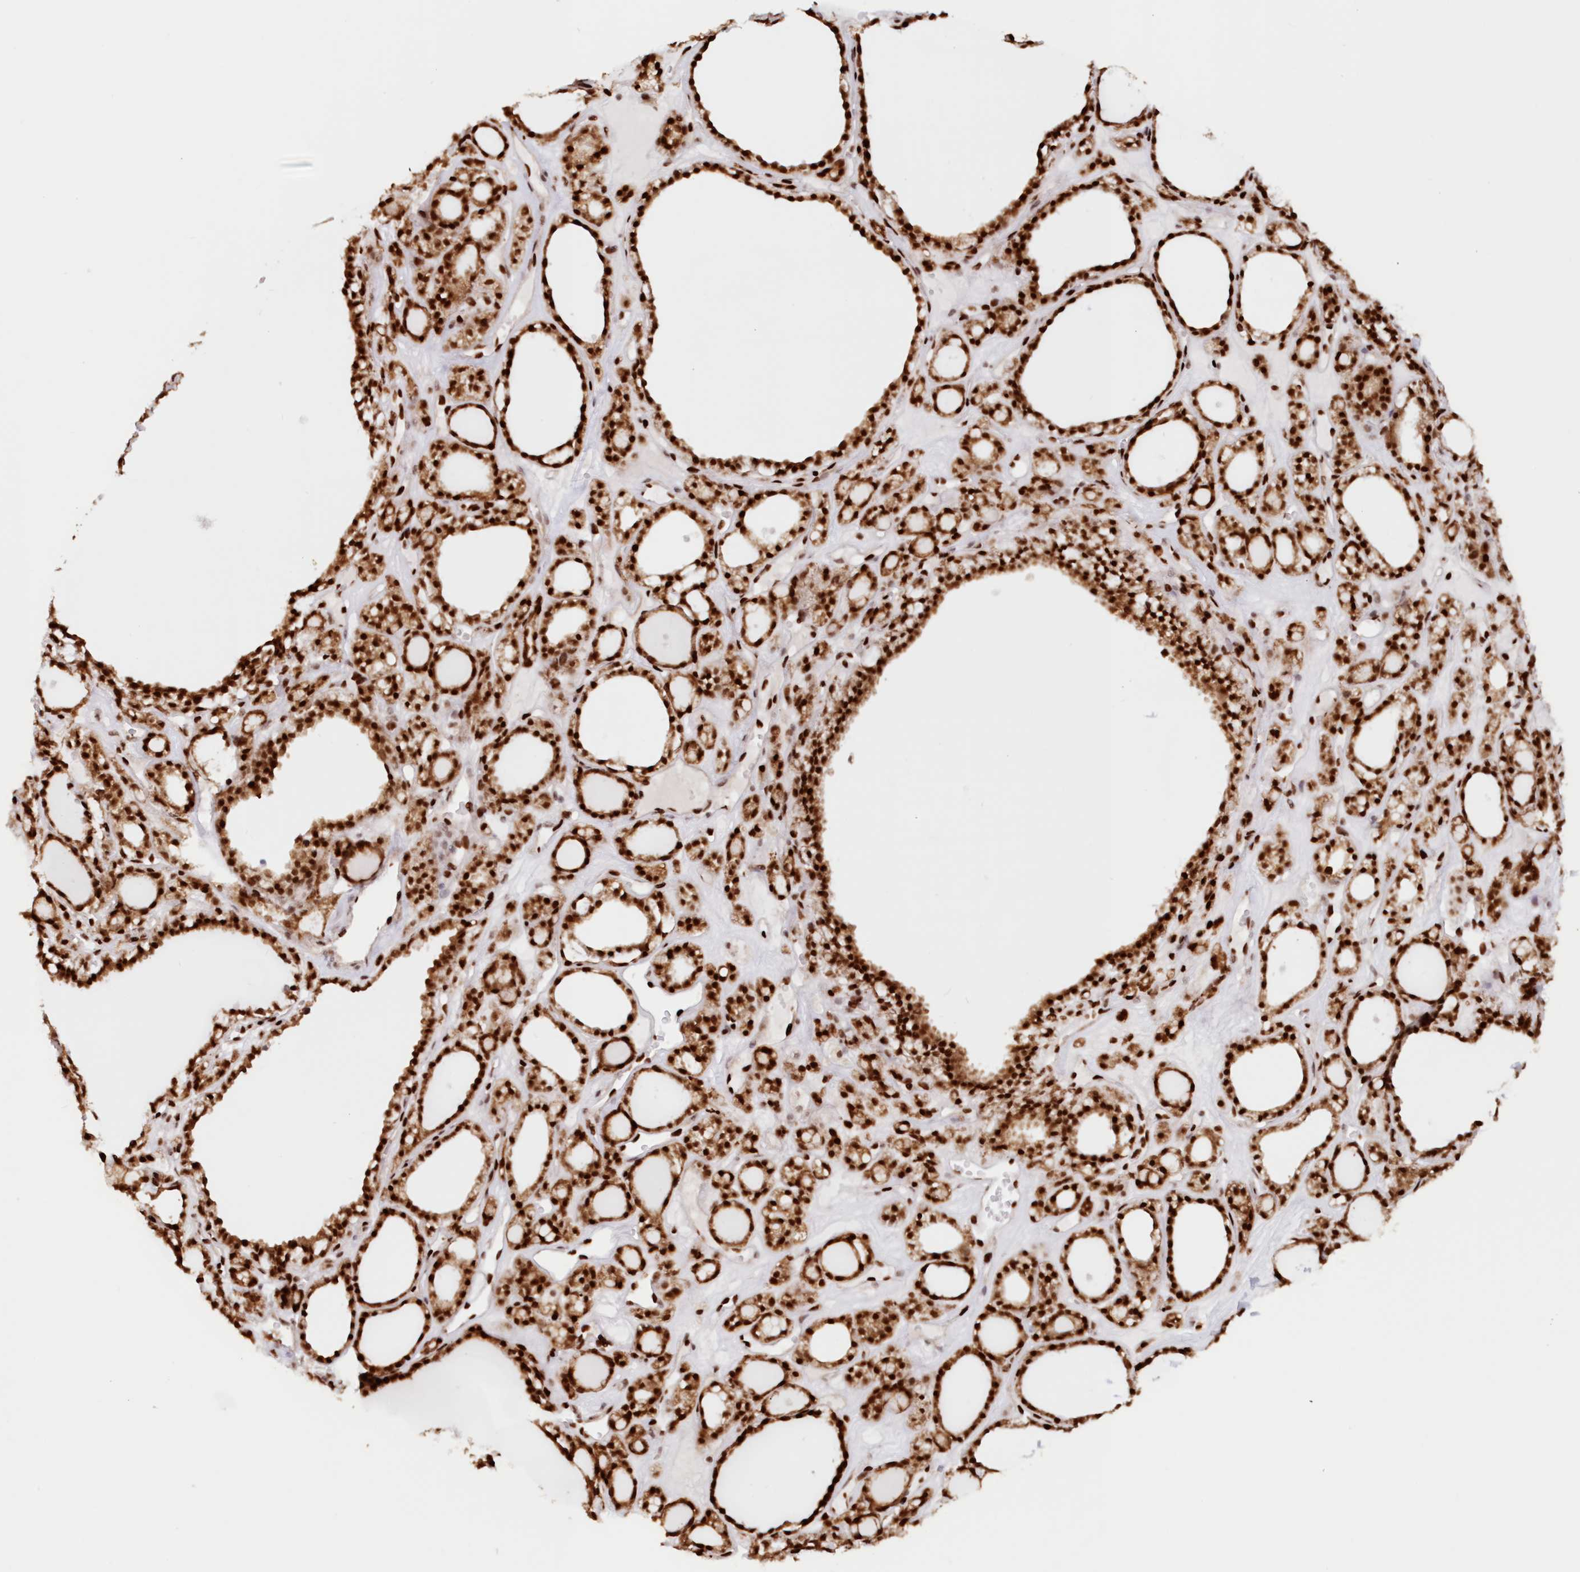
{"staining": {"intensity": "strong", "quantity": ">75%", "location": "cytoplasmic/membranous,nuclear"}, "tissue": "thyroid gland", "cell_type": "Glandular cells", "image_type": "normal", "snomed": [{"axis": "morphology", "description": "Normal tissue, NOS"}, {"axis": "topography", "description": "Thyroid gland"}], "caption": "IHC staining of unremarkable thyroid gland, which reveals high levels of strong cytoplasmic/membranous,nuclear expression in about >75% of glandular cells indicating strong cytoplasmic/membranous,nuclear protein staining. The staining was performed using DAB (brown) for protein detection and nuclei were counterstained in hematoxylin (blue).", "gene": "POLR2B", "patient": {"sex": "female", "age": 28}}